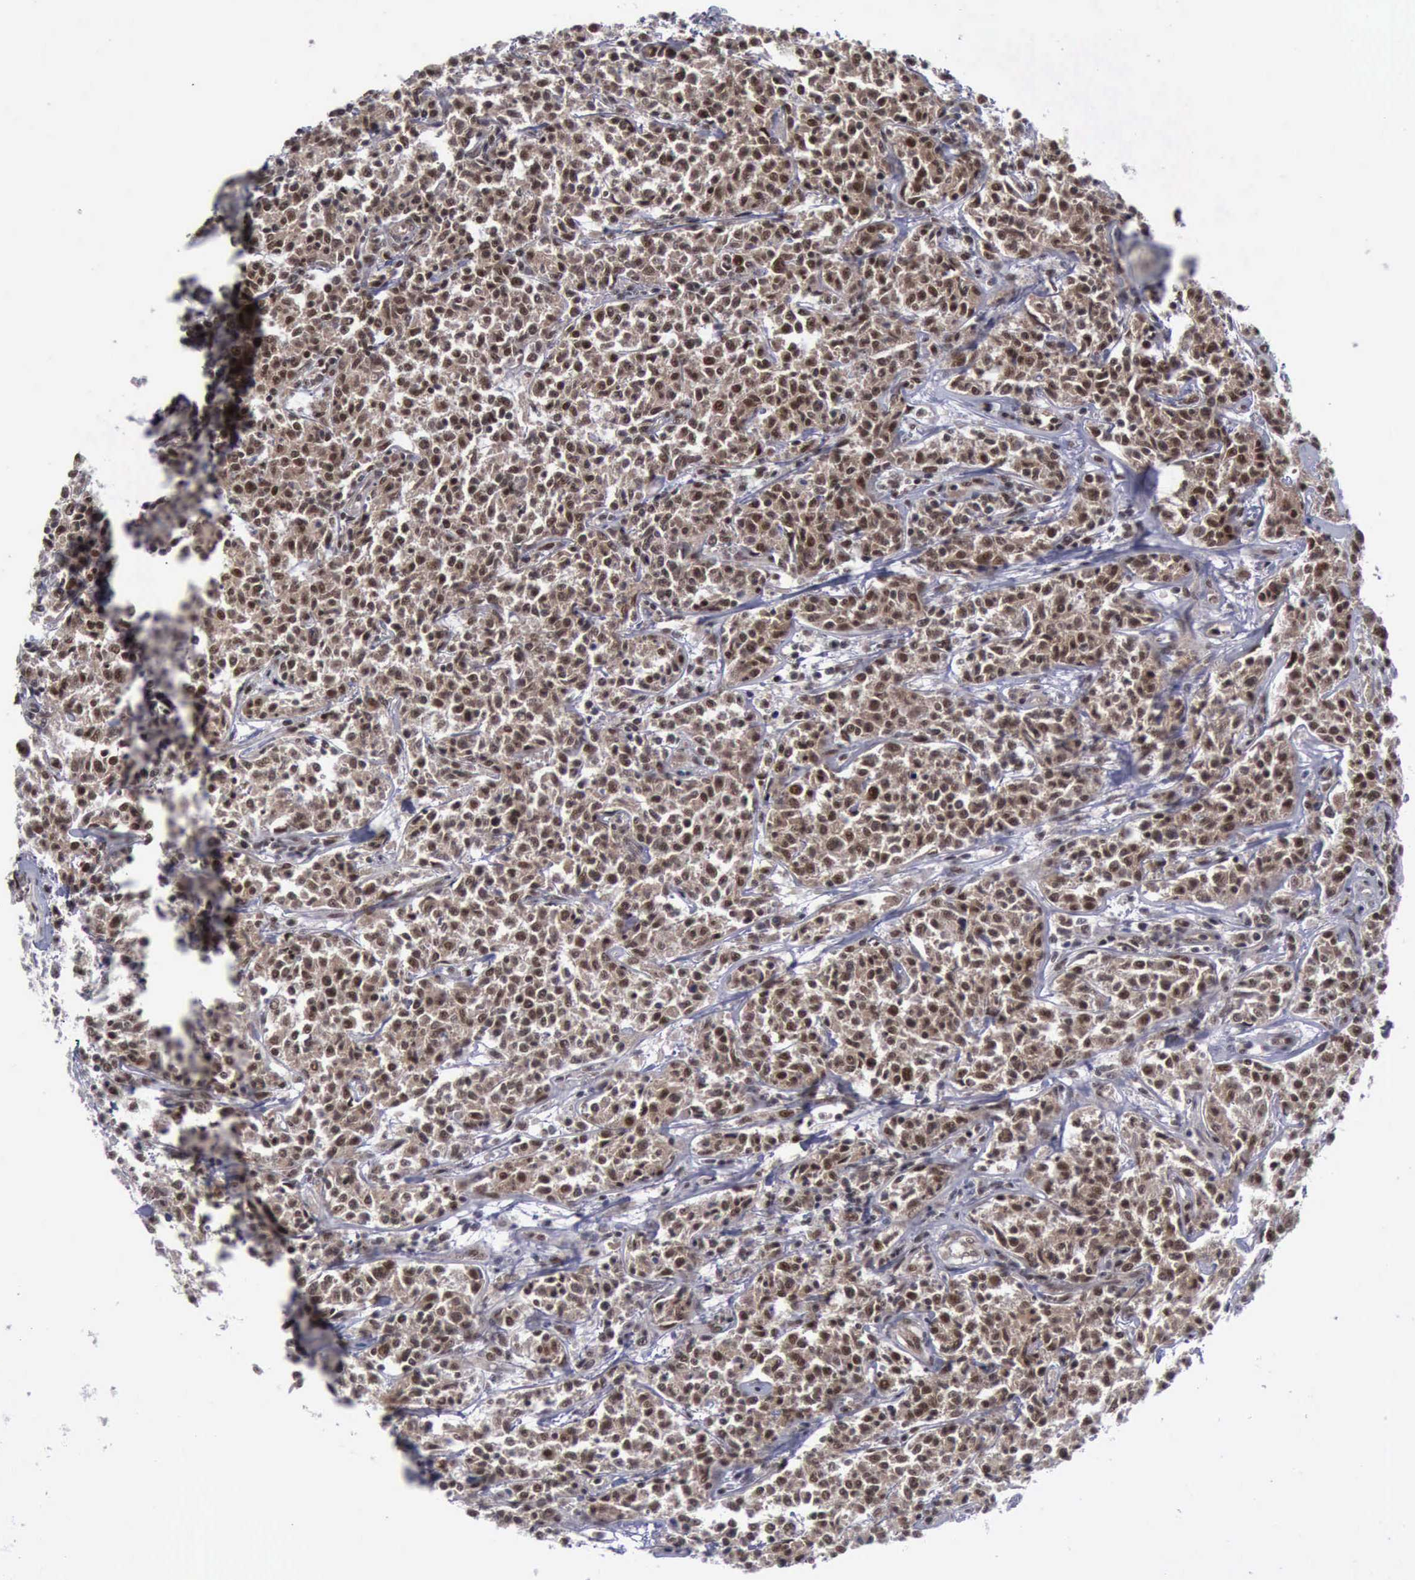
{"staining": {"intensity": "strong", "quantity": ">75%", "location": "cytoplasmic/membranous,nuclear"}, "tissue": "lymphoma", "cell_type": "Tumor cells", "image_type": "cancer", "snomed": [{"axis": "morphology", "description": "Malignant lymphoma, non-Hodgkin's type, Low grade"}, {"axis": "topography", "description": "Small intestine"}], "caption": "A high amount of strong cytoplasmic/membranous and nuclear staining is seen in about >75% of tumor cells in lymphoma tissue.", "gene": "ATM", "patient": {"sex": "female", "age": 59}}